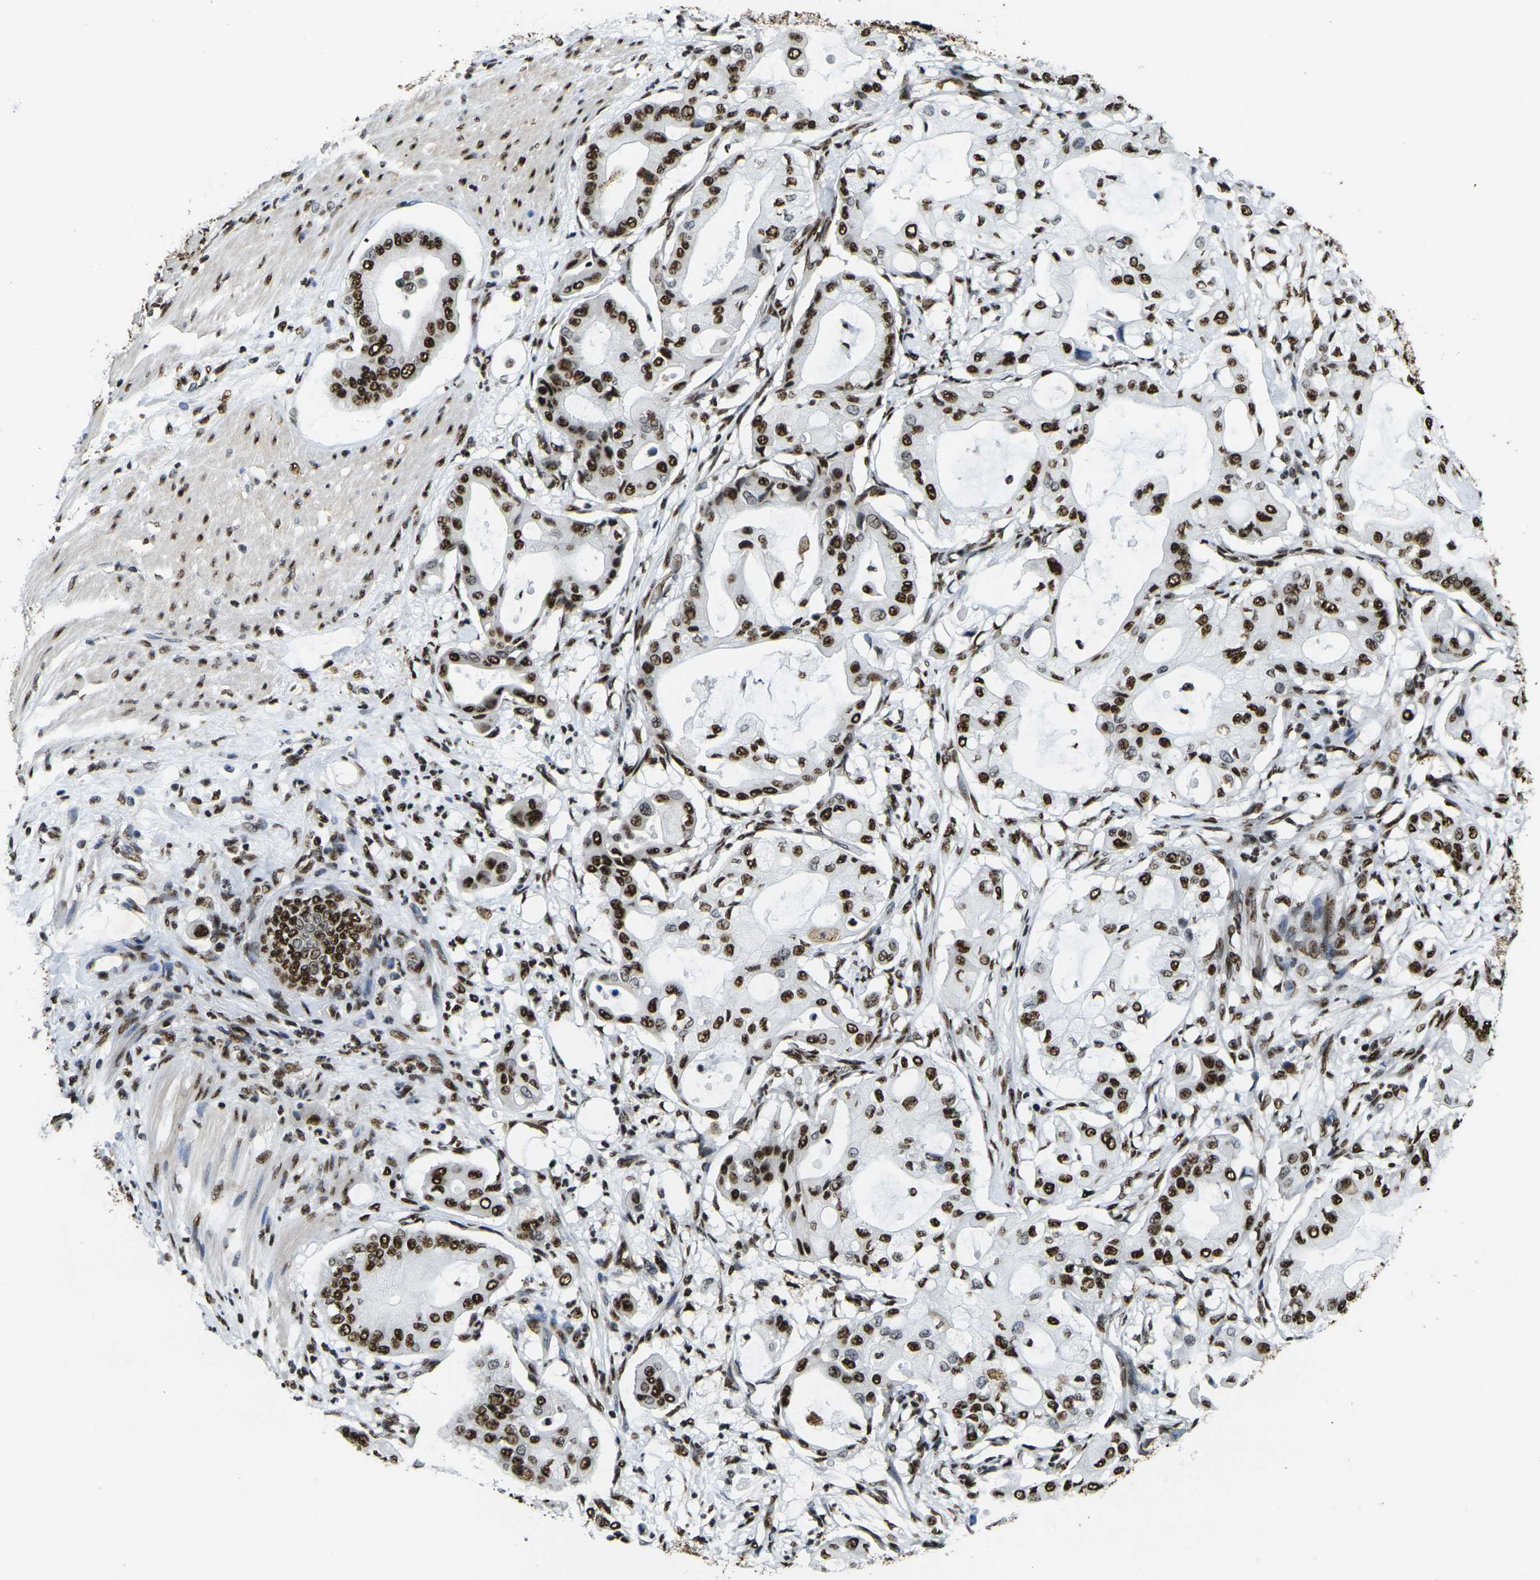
{"staining": {"intensity": "strong", "quantity": ">75%", "location": "nuclear"}, "tissue": "pancreatic cancer", "cell_type": "Tumor cells", "image_type": "cancer", "snomed": [{"axis": "morphology", "description": "Adenocarcinoma, NOS"}, {"axis": "morphology", "description": "Adenocarcinoma, metastatic, NOS"}, {"axis": "topography", "description": "Lymph node"}, {"axis": "topography", "description": "Pancreas"}, {"axis": "topography", "description": "Duodenum"}], "caption": "Pancreatic cancer stained with a protein marker reveals strong staining in tumor cells.", "gene": "SMARCC1", "patient": {"sex": "female", "age": 64}}